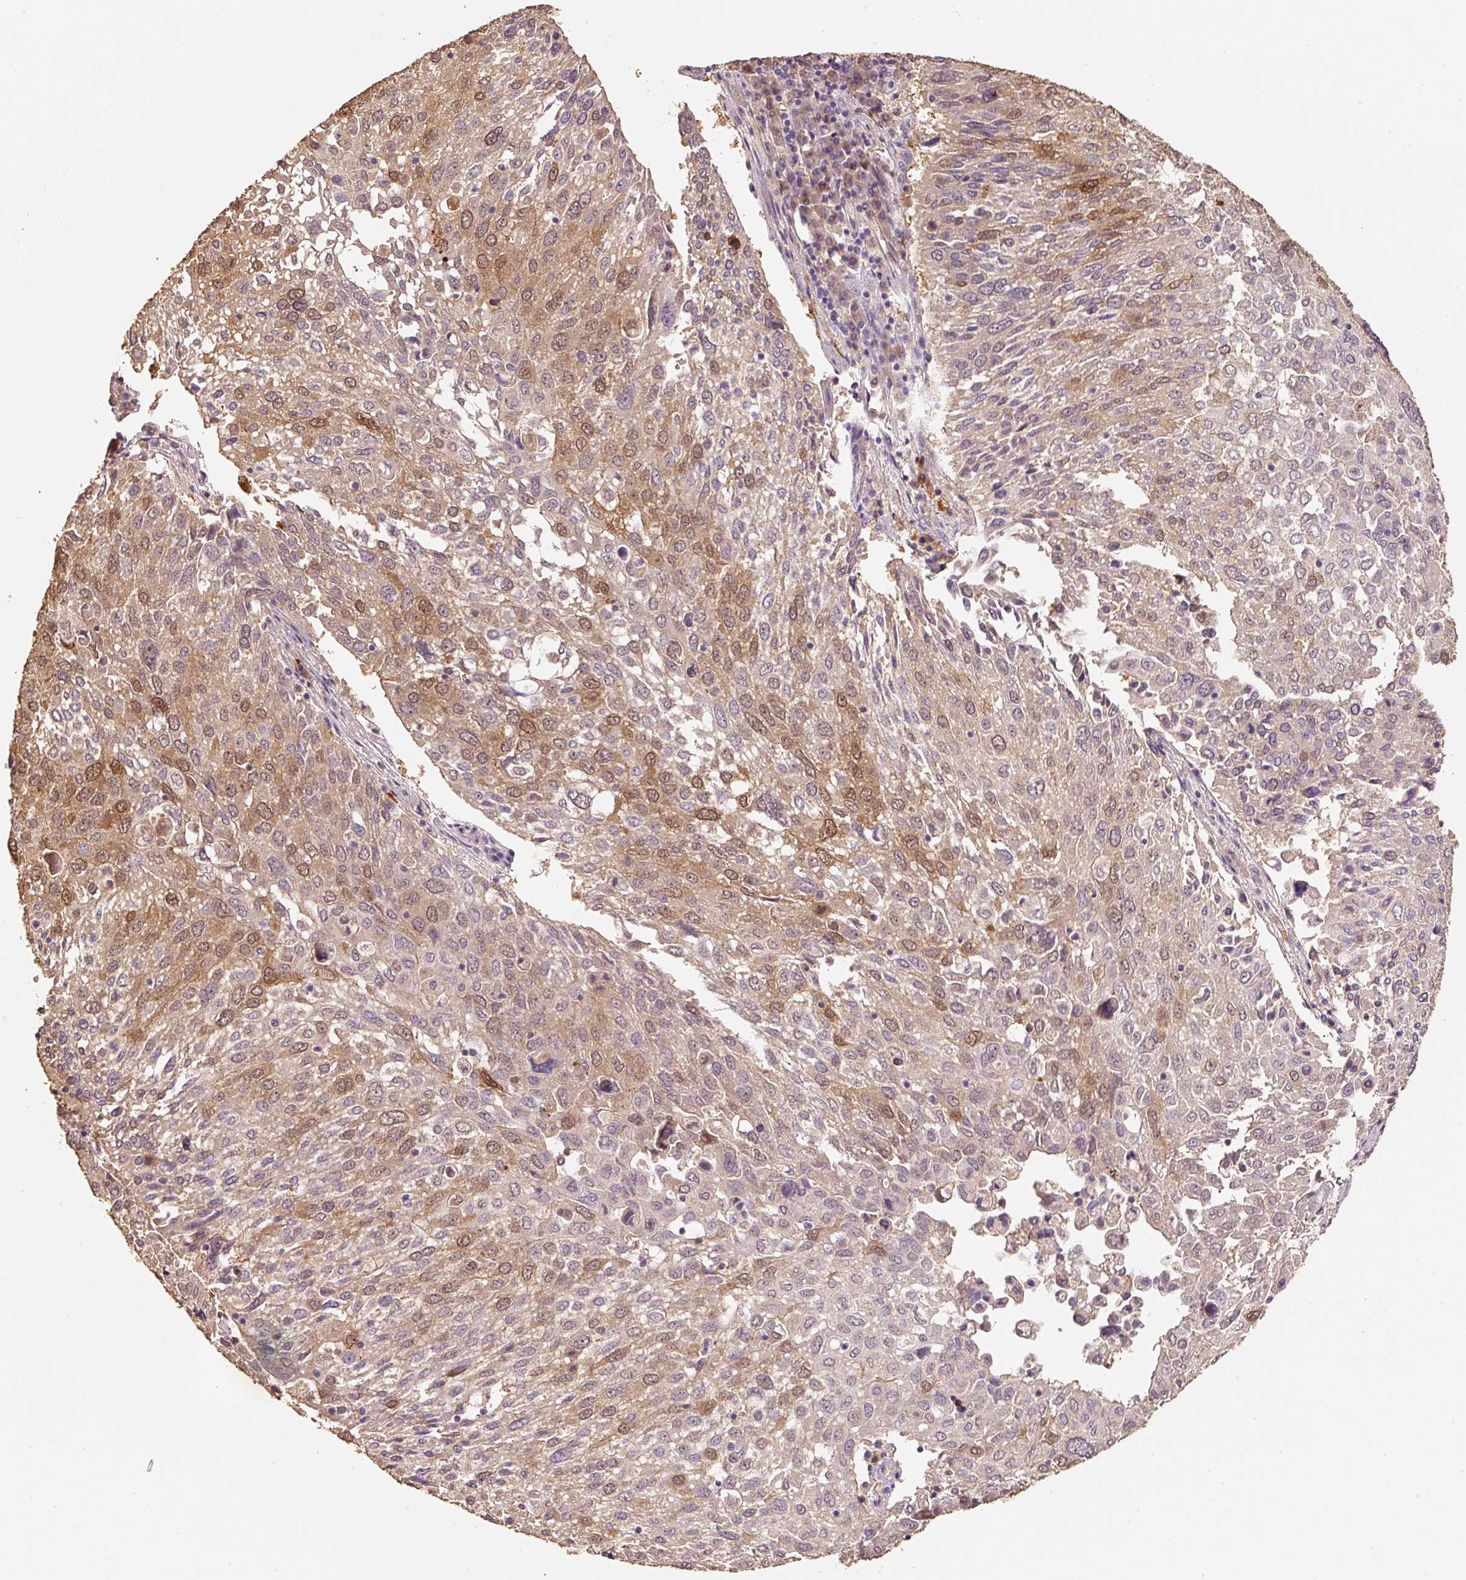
{"staining": {"intensity": "moderate", "quantity": "25%-75%", "location": "cytoplasmic/membranous,nuclear"}, "tissue": "lung cancer", "cell_type": "Tumor cells", "image_type": "cancer", "snomed": [{"axis": "morphology", "description": "Squamous cell carcinoma, NOS"}, {"axis": "topography", "description": "Lung"}], "caption": "This micrograph shows lung cancer stained with IHC to label a protein in brown. The cytoplasmic/membranous and nuclear of tumor cells show moderate positivity for the protein. Nuclei are counter-stained blue.", "gene": "HERC2", "patient": {"sex": "male", "age": 65}}